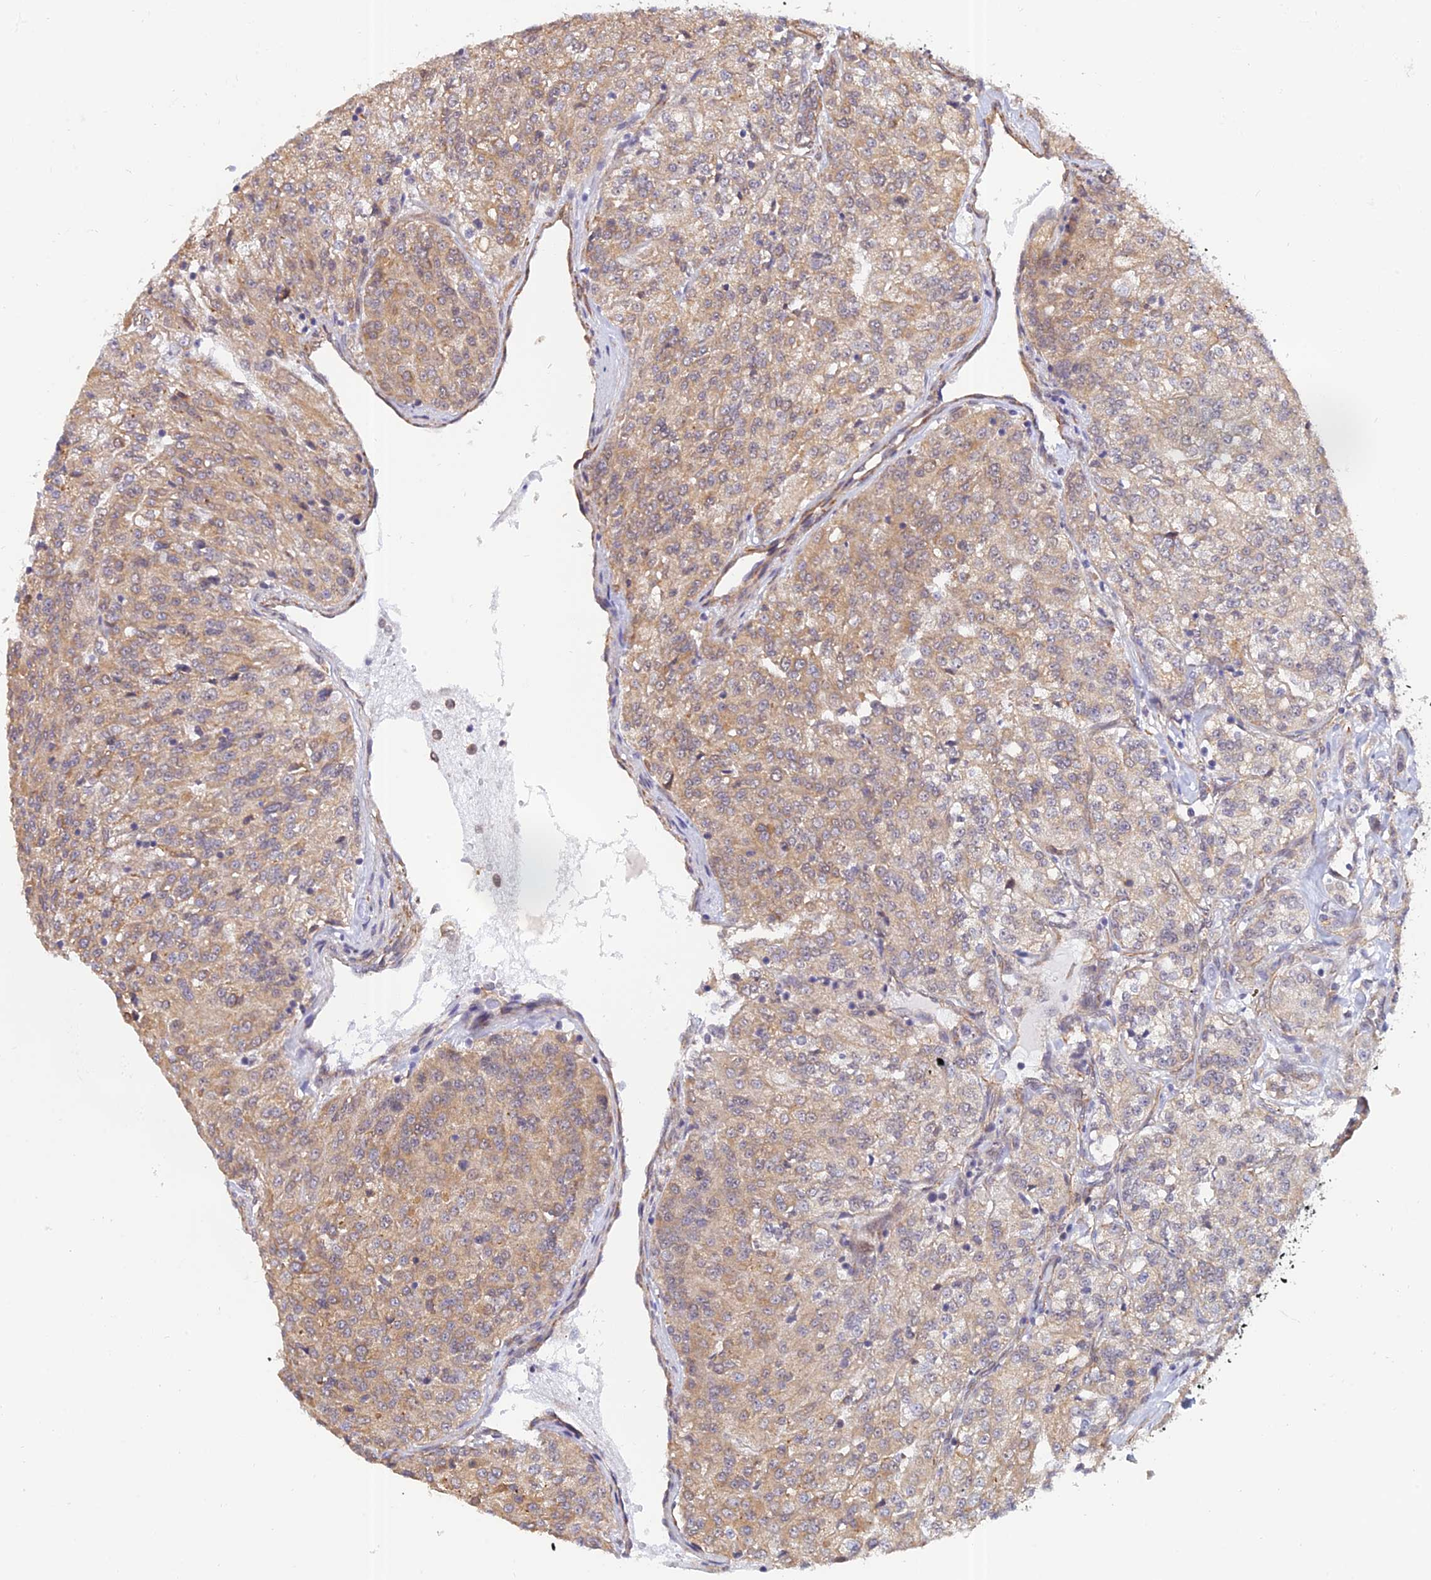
{"staining": {"intensity": "weak", "quantity": "25%-75%", "location": "cytoplasmic/membranous"}, "tissue": "renal cancer", "cell_type": "Tumor cells", "image_type": "cancer", "snomed": [{"axis": "morphology", "description": "Adenocarcinoma, NOS"}, {"axis": "topography", "description": "Kidney"}], "caption": "DAB immunohistochemical staining of renal cancer displays weak cytoplasmic/membranous protein positivity in approximately 25%-75% of tumor cells.", "gene": "PAGR1", "patient": {"sex": "female", "age": 63}}